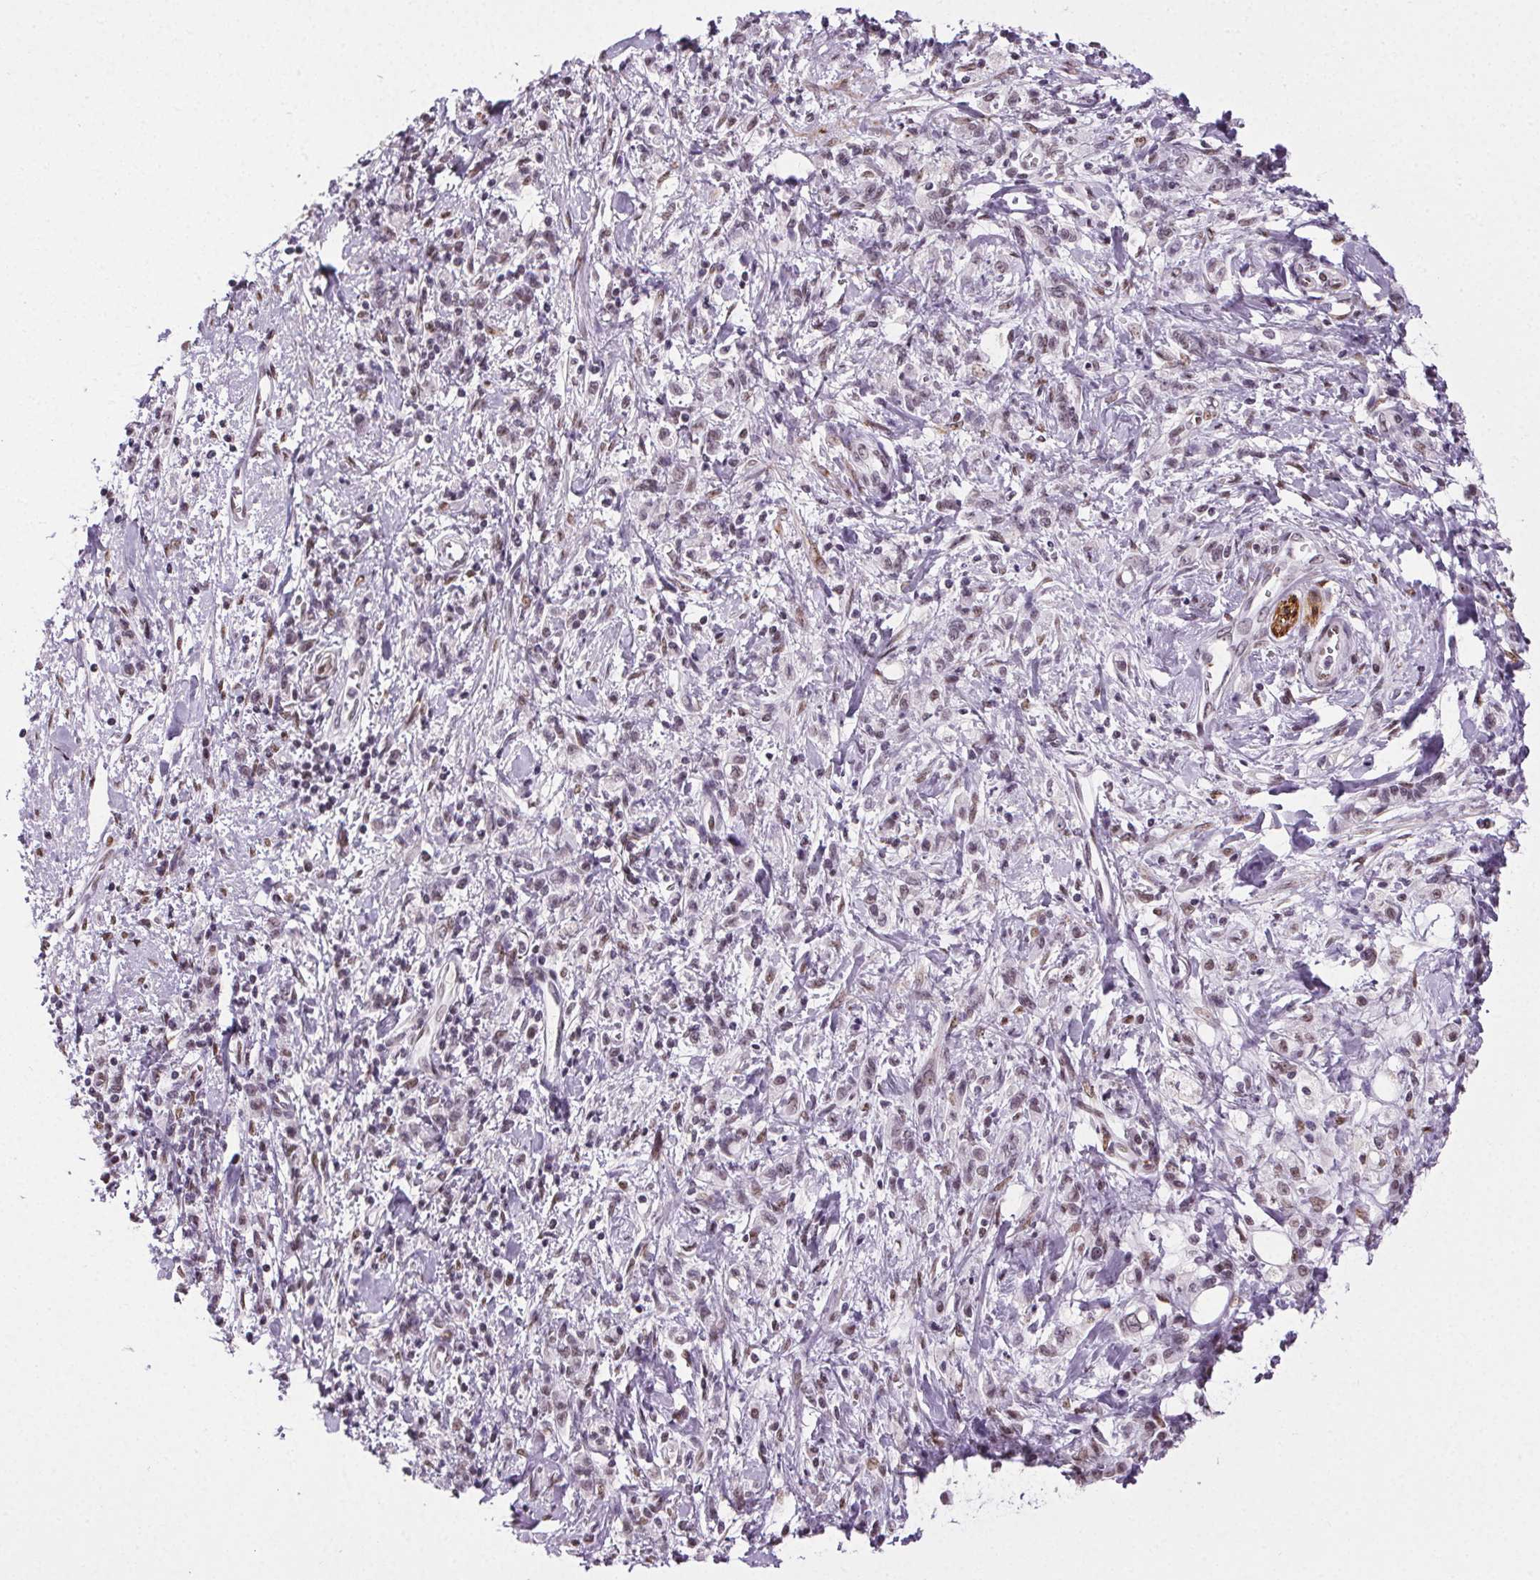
{"staining": {"intensity": "negative", "quantity": "none", "location": "none"}, "tissue": "stomach cancer", "cell_type": "Tumor cells", "image_type": "cancer", "snomed": [{"axis": "morphology", "description": "Adenocarcinoma, NOS"}, {"axis": "topography", "description": "Stomach"}], "caption": "DAB (3,3'-diaminobenzidine) immunohistochemical staining of human stomach cancer (adenocarcinoma) exhibits no significant expression in tumor cells. (DAB immunohistochemistry with hematoxylin counter stain).", "gene": "GP6", "patient": {"sex": "male", "age": 77}}